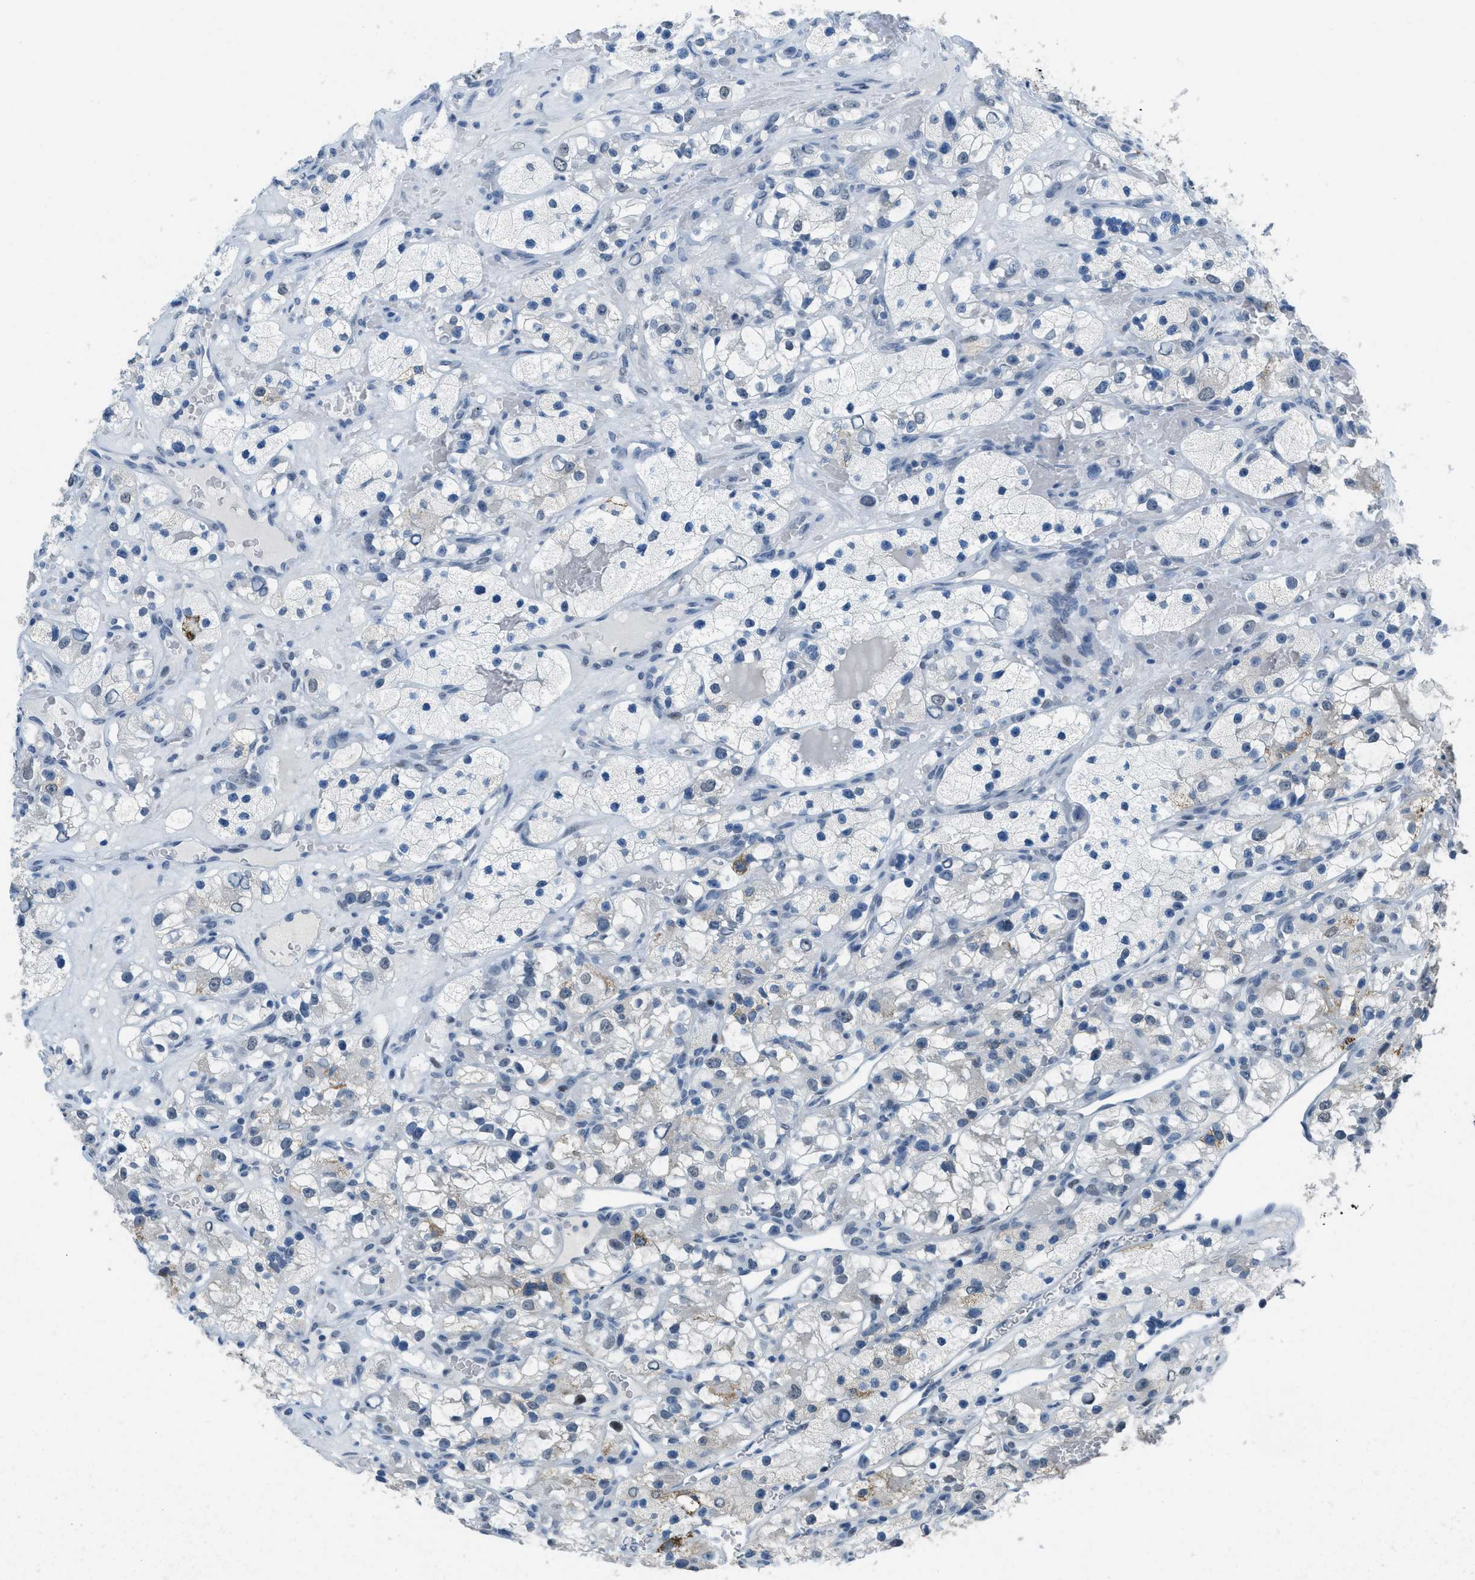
{"staining": {"intensity": "negative", "quantity": "none", "location": "none"}, "tissue": "renal cancer", "cell_type": "Tumor cells", "image_type": "cancer", "snomed": [{"axis": "morphology", "description": "Adenocarcinoma, NOS"}, {"axis": "topography", "description": "Kidney"}], "caption": "DAB immunohistochemical staining of human renal cancer exhibits no significant expression in tumor cells. (Immunohistochemistry, brightfield microscopy, high magnification).", "gene": "TTC13", "patient": {"sex": "female", "age": 57}}